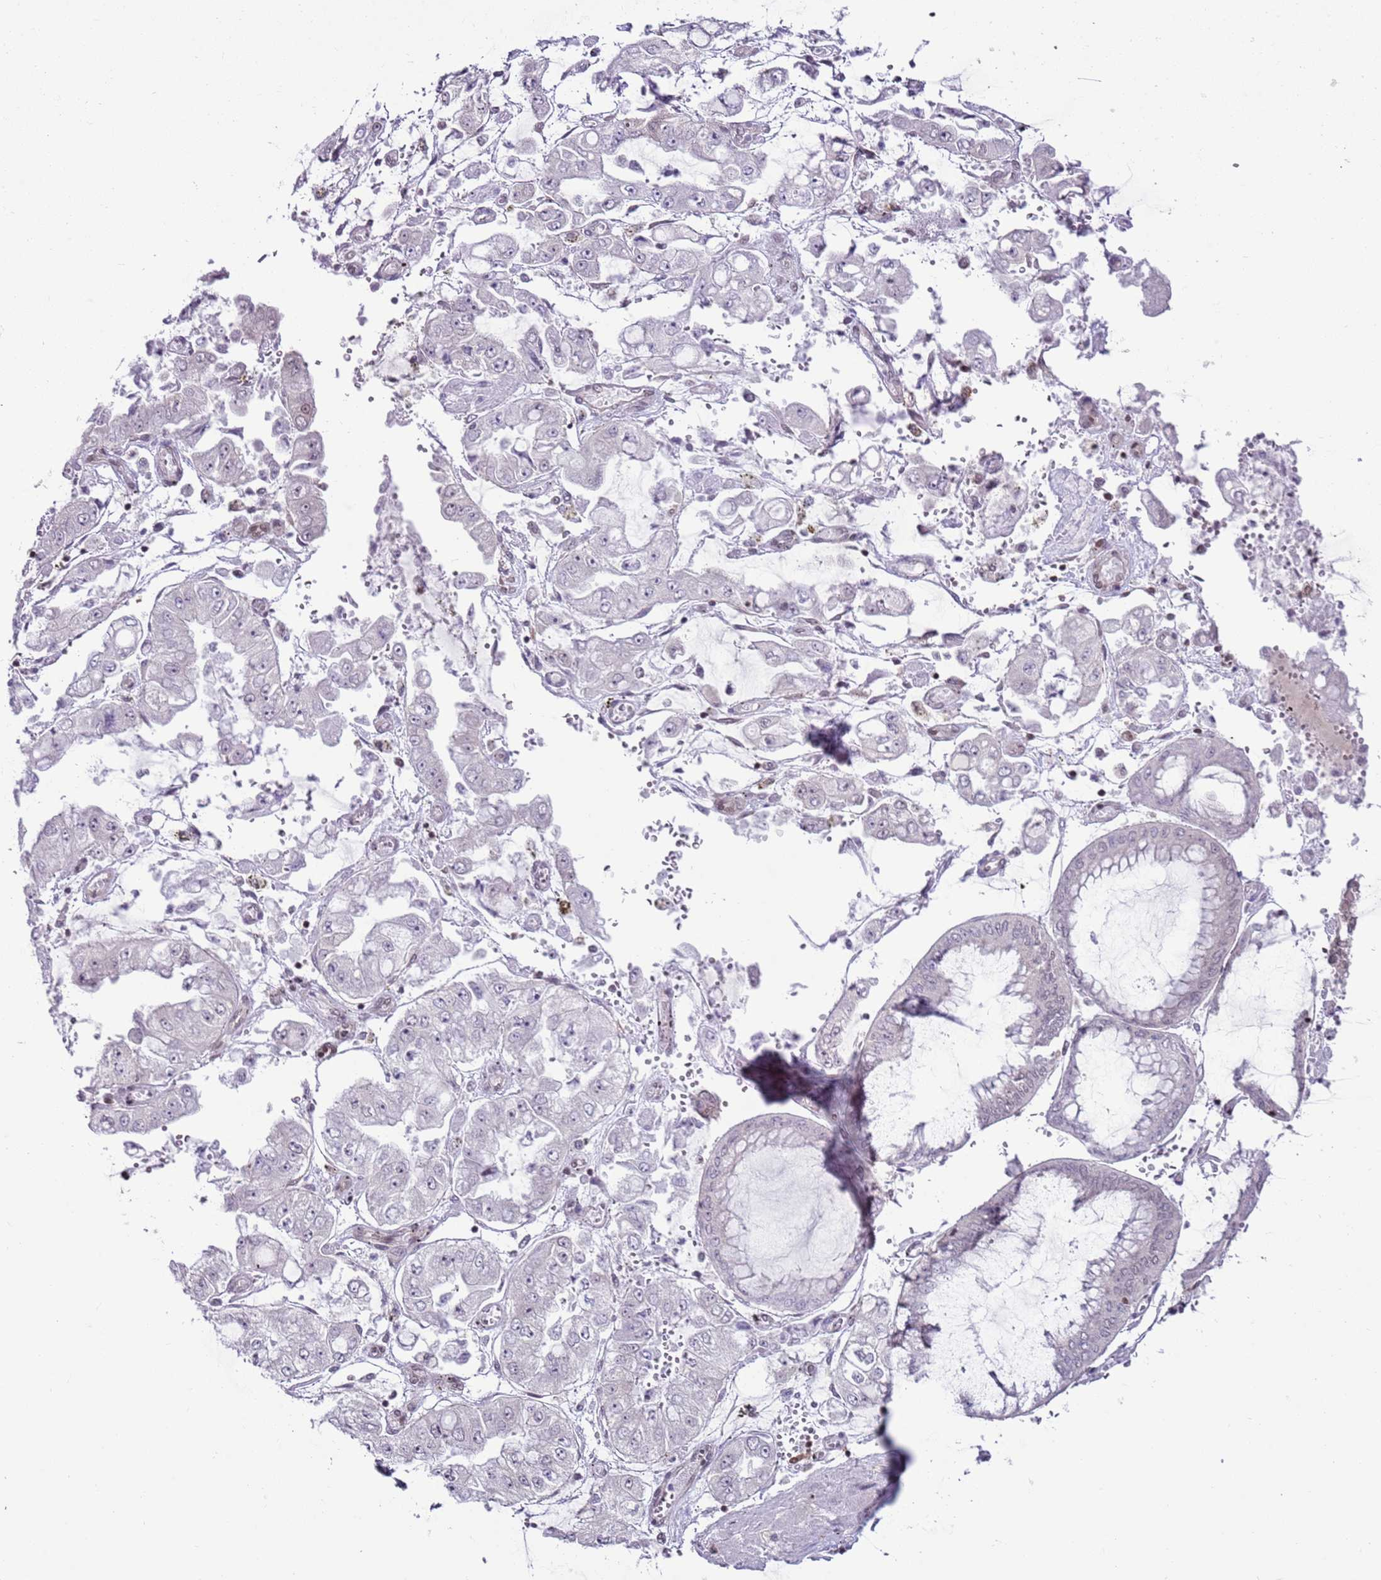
{"staining": {"intensity": "negative", "quantity": "none", "location": "none"}, "tissue": "stomach cancer", "cell_type": "Tumor cells", "image_type": "cancer", "snomed": [{"axis": "morphology", "description": "Adenocarcinoma, NOS"}, {"axis": "topography", "description": "Stomach"}], "caption": "An image of adenocarcinoma (stomach) stained for a protein demonstrates no brown staining in tumor cells.", "gene": "SELENOH", "patient": {"sex": "male", "age": 76}}